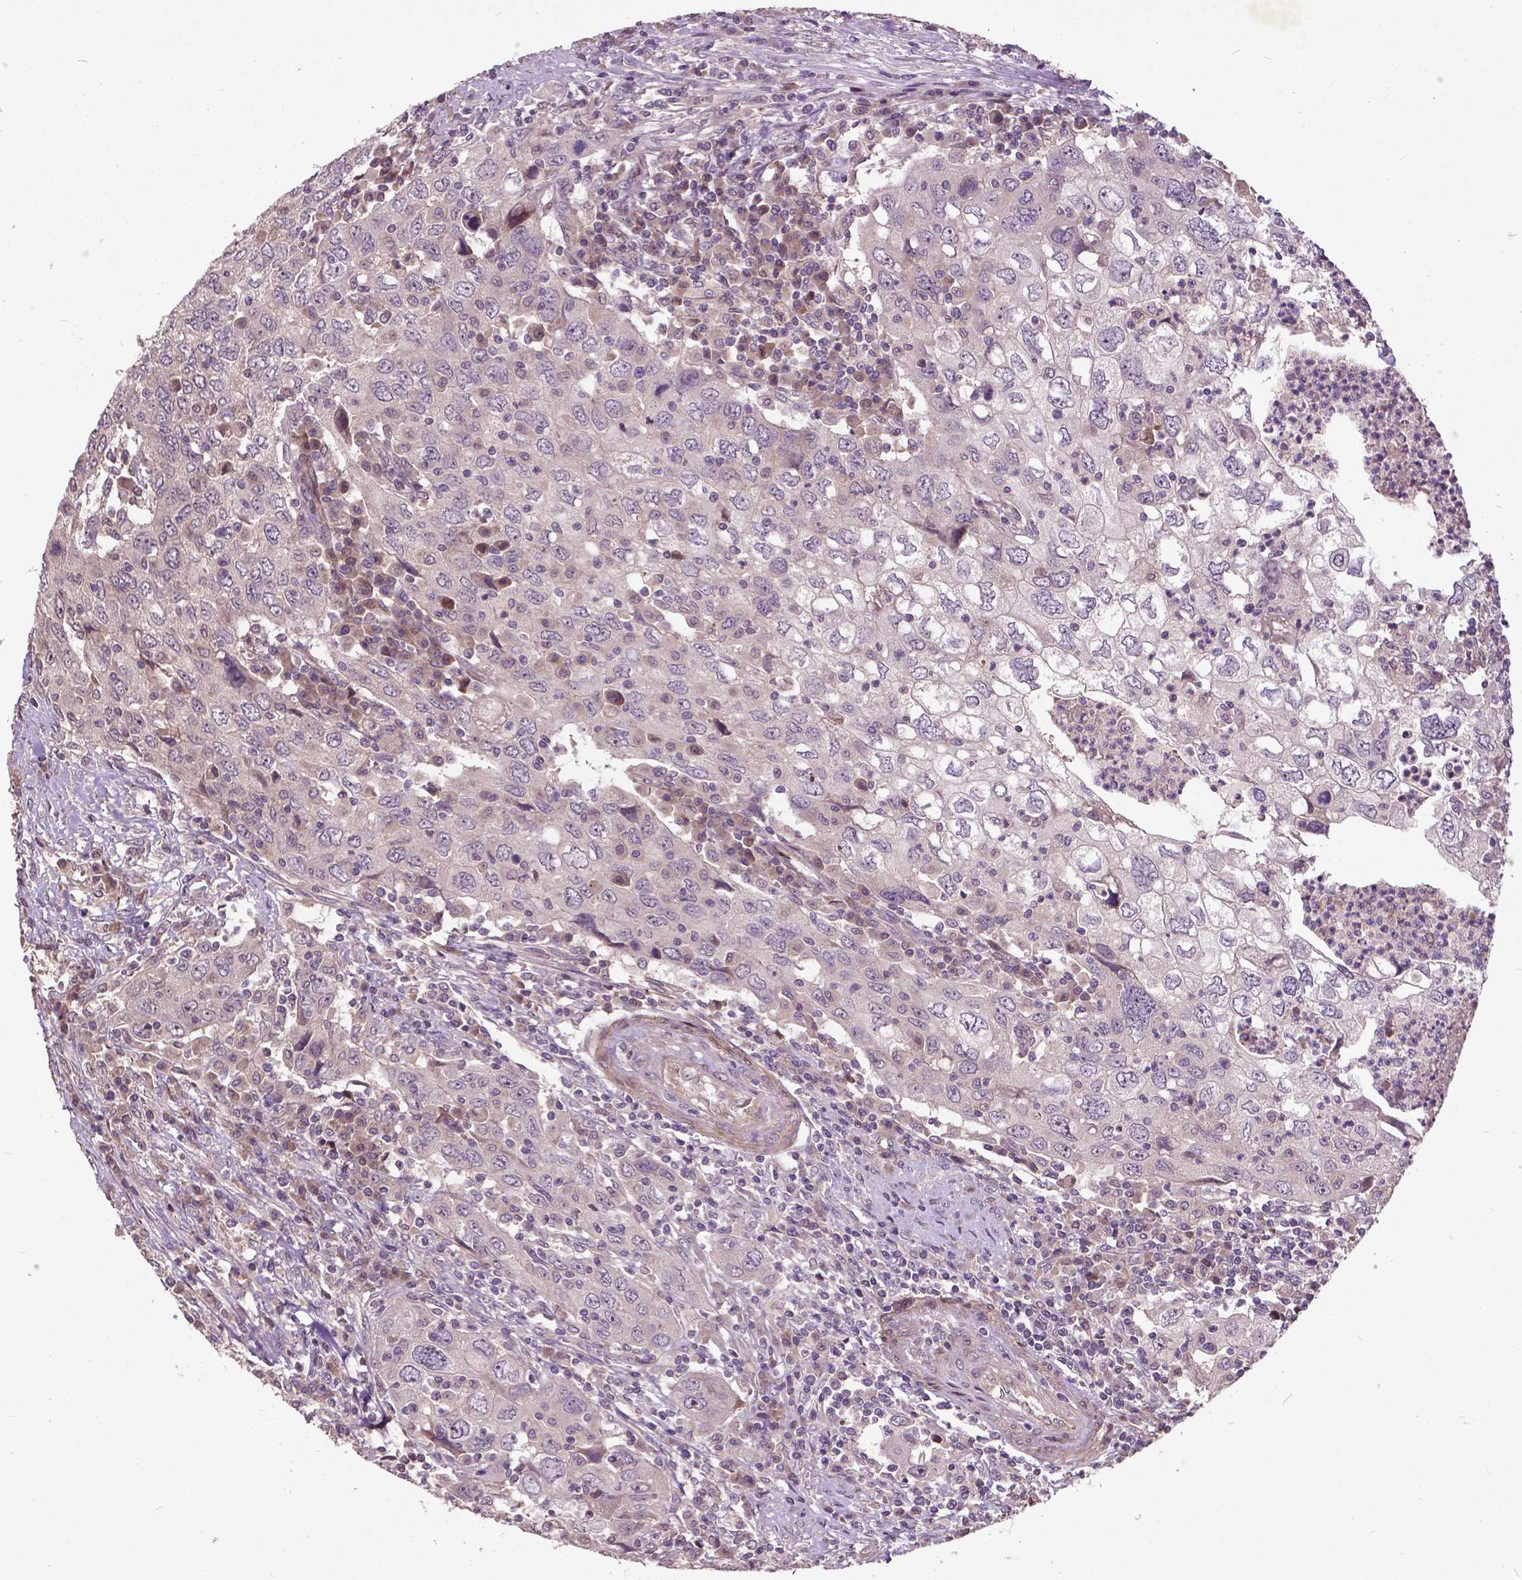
{"staining": {"intensity": "negative", "quantity": "none", "location": "none"}, "tissue": "urothelial cancer", "cell_type": "Tumor cells", "image_type": "cancer", "snomed": [{"axis": "morphology", "description": "Urothelial carcinoma, High grade"}, {"axis": "topography", "description": "Urinary bladder"}], "caption": "Immunohistochemistry (IHC) of human urothelial carcinoma (high-grade) exhibits no staining in tumor cells.", "gene": "AP1S3", "patient": {"sex": "male", "age": 76}}